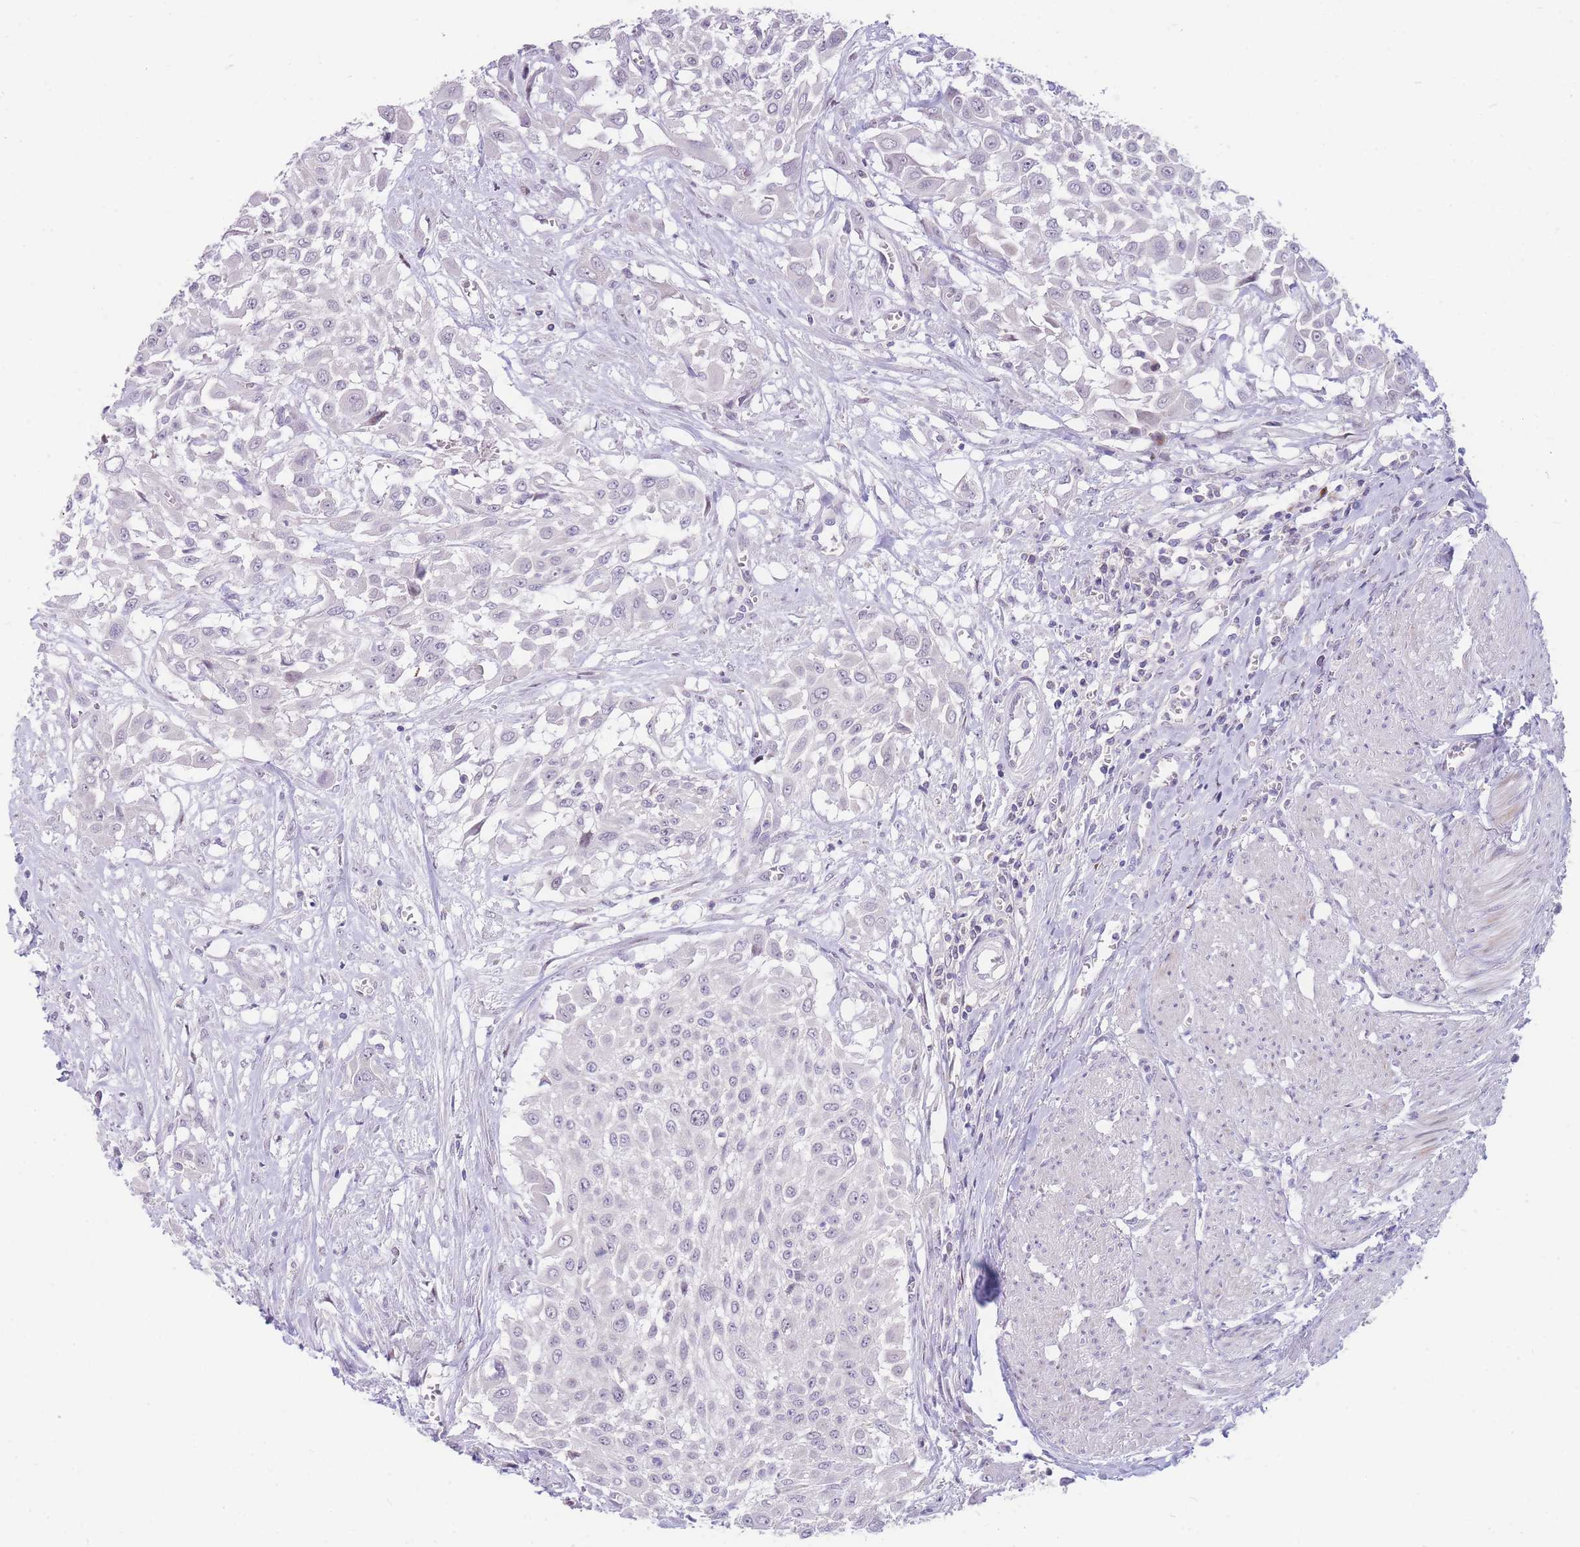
{"staining": {"intensity": "negative", "quantity": "none", "location": "none"}, "tissue": "urothelial cancer", "cell_type": "Tumor cells", "image_type": "cancer", "snomed": [{"axis": "morphology", "description": "Urothelial carcinoma, High grade"}, {"axis": "topography", "description": "Urinary bladder"}], "caption": "DAB (3,3'-diaminobenzidine) immunohistochemical staining of urothelial carcinoma (high-grade) displays no significant expression in tumor cells.", "gene": "SHCBP1", "patient": {"sex": "male", "age": 57}}